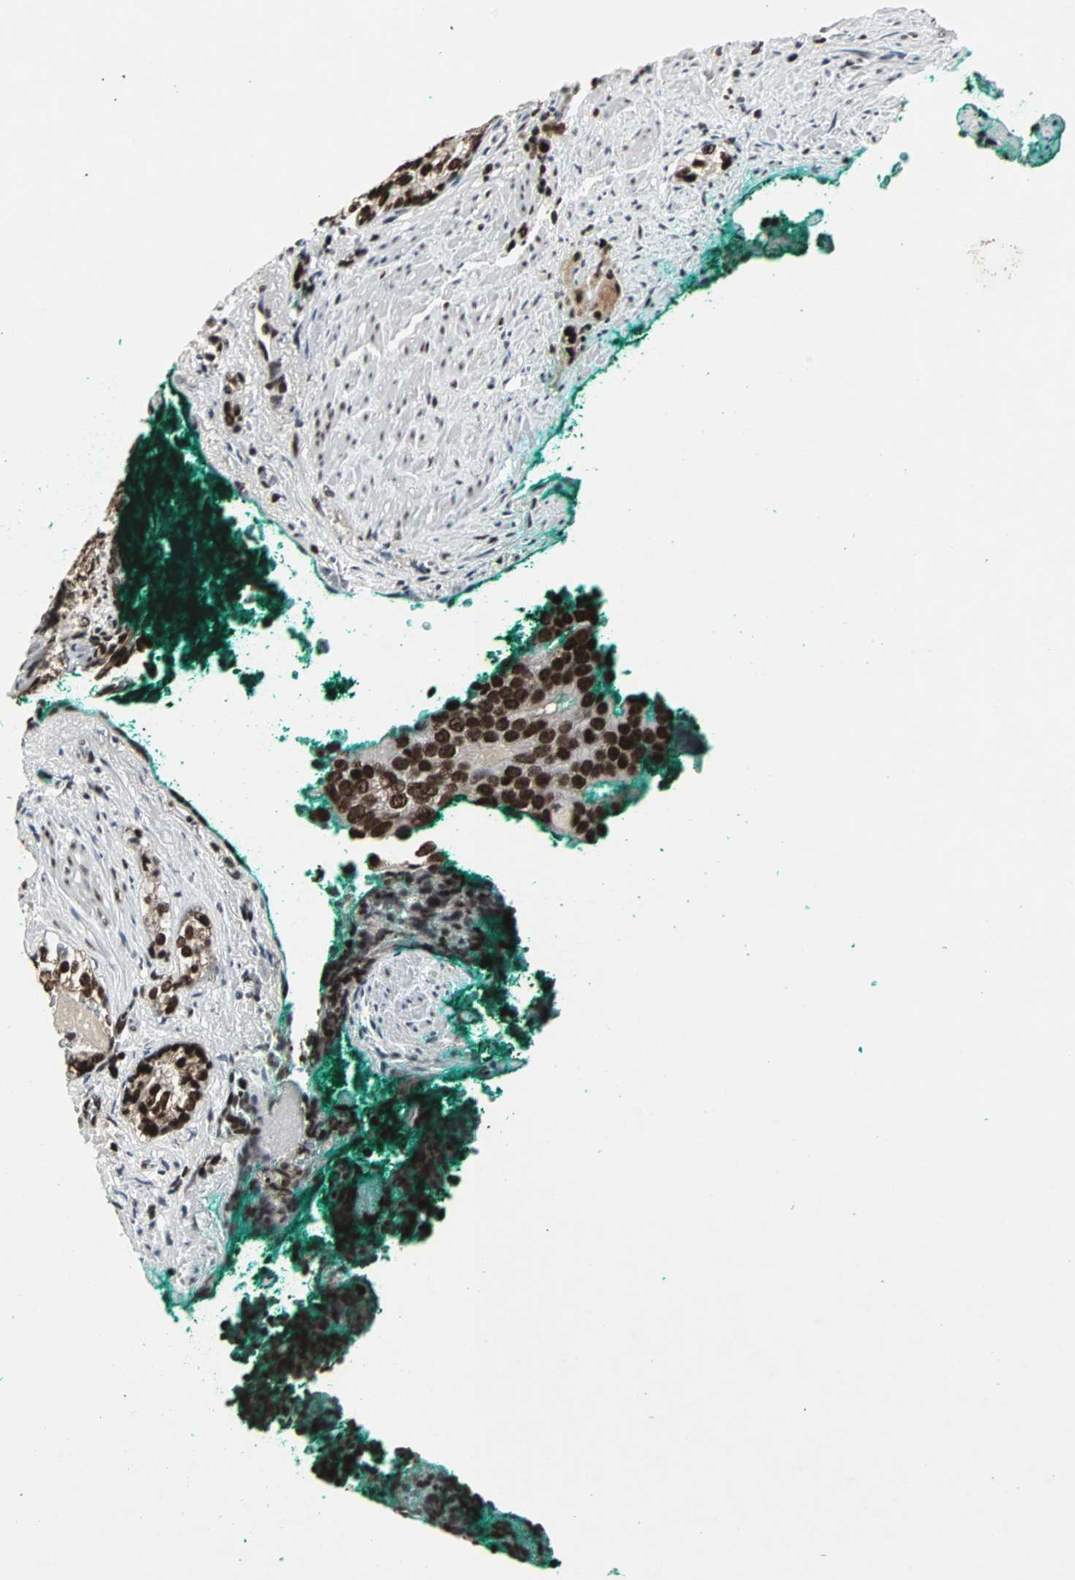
{"staining": {"intensity": "strong", "quantity": ">75%", "location": "nuclear"}, "tissue": "prostate cancer", "cell_type": "Tumor cells", "image_type": "cancer", "snomed": [{"axis": "morphology", "description": "Adenocarcinoma, High grade"}, {"axis": "topography", "description": "Prostate"}], "caption": "The photomicrograph reveals a brown stain indicating the presence of a protein in the nuclear of tumor cells in prostate adenocarcinoma (high-grade). (DAB = brown stain, brightfield microscopy at high magnification).", "gene": "PNKP", "patient": {"sex": "male", "age": 66}}